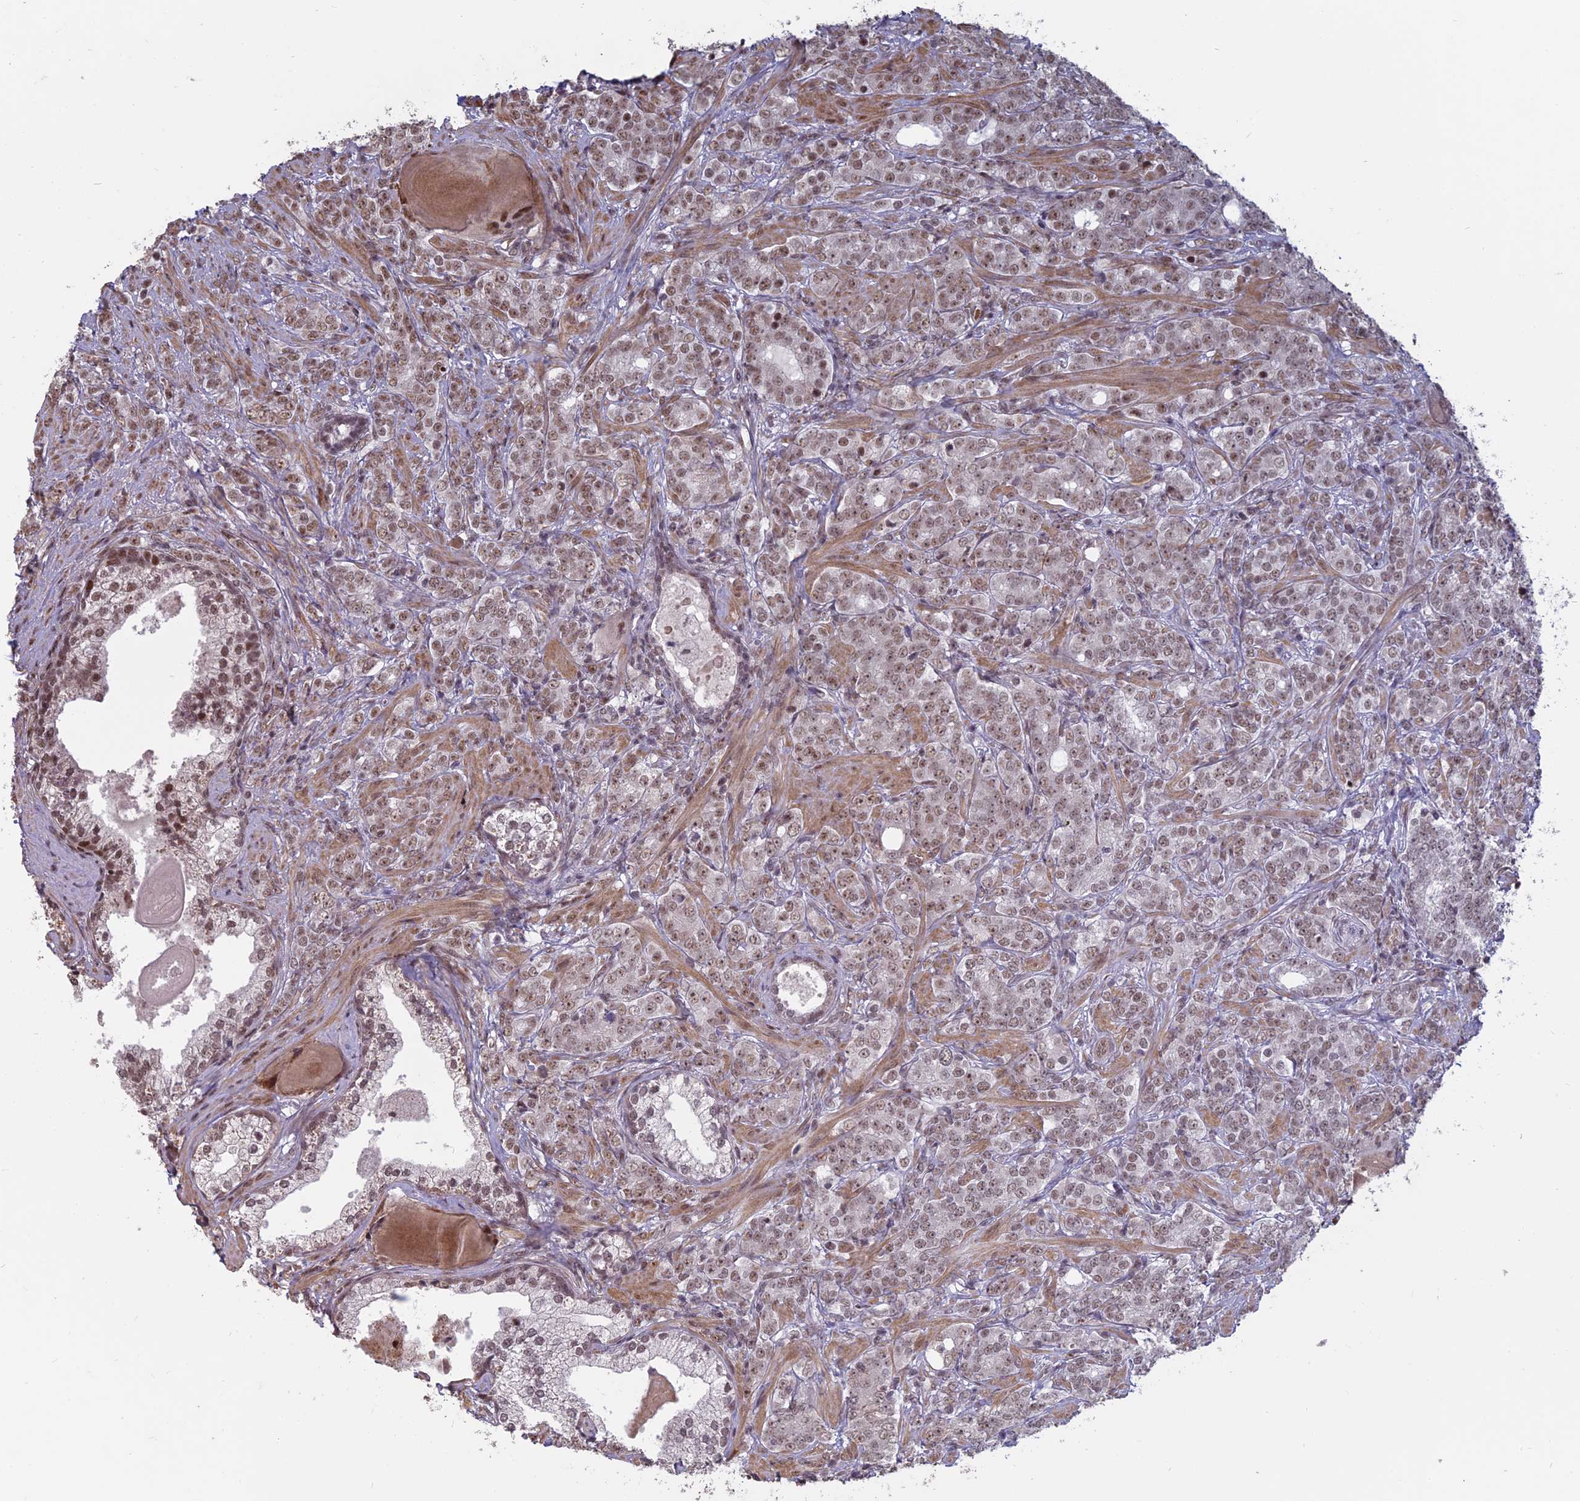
{"staining": {"intensity": "moderate", "quantity": ">75%", "location": "nuclear"}, "tissue": "prostate cancer", "cell_type": "Tumor cells", "image_type": "cancer", "snomed": [{"axis": "morphology", "description": "Adenocarcinoma, High grade"}, {"axis": "topography", "description": "Prostate"}], "caption": "Moderate nuclear expression is appreciated in about >75% of tumor cells in prostate adenocarcinoma (high-grade). (DAB (3,3'-diaminobenzidine) IHC with brightfield microscopy, high magnification).", "gene": "MFAP1", "patient": {"sex": "male", "age": 64}}